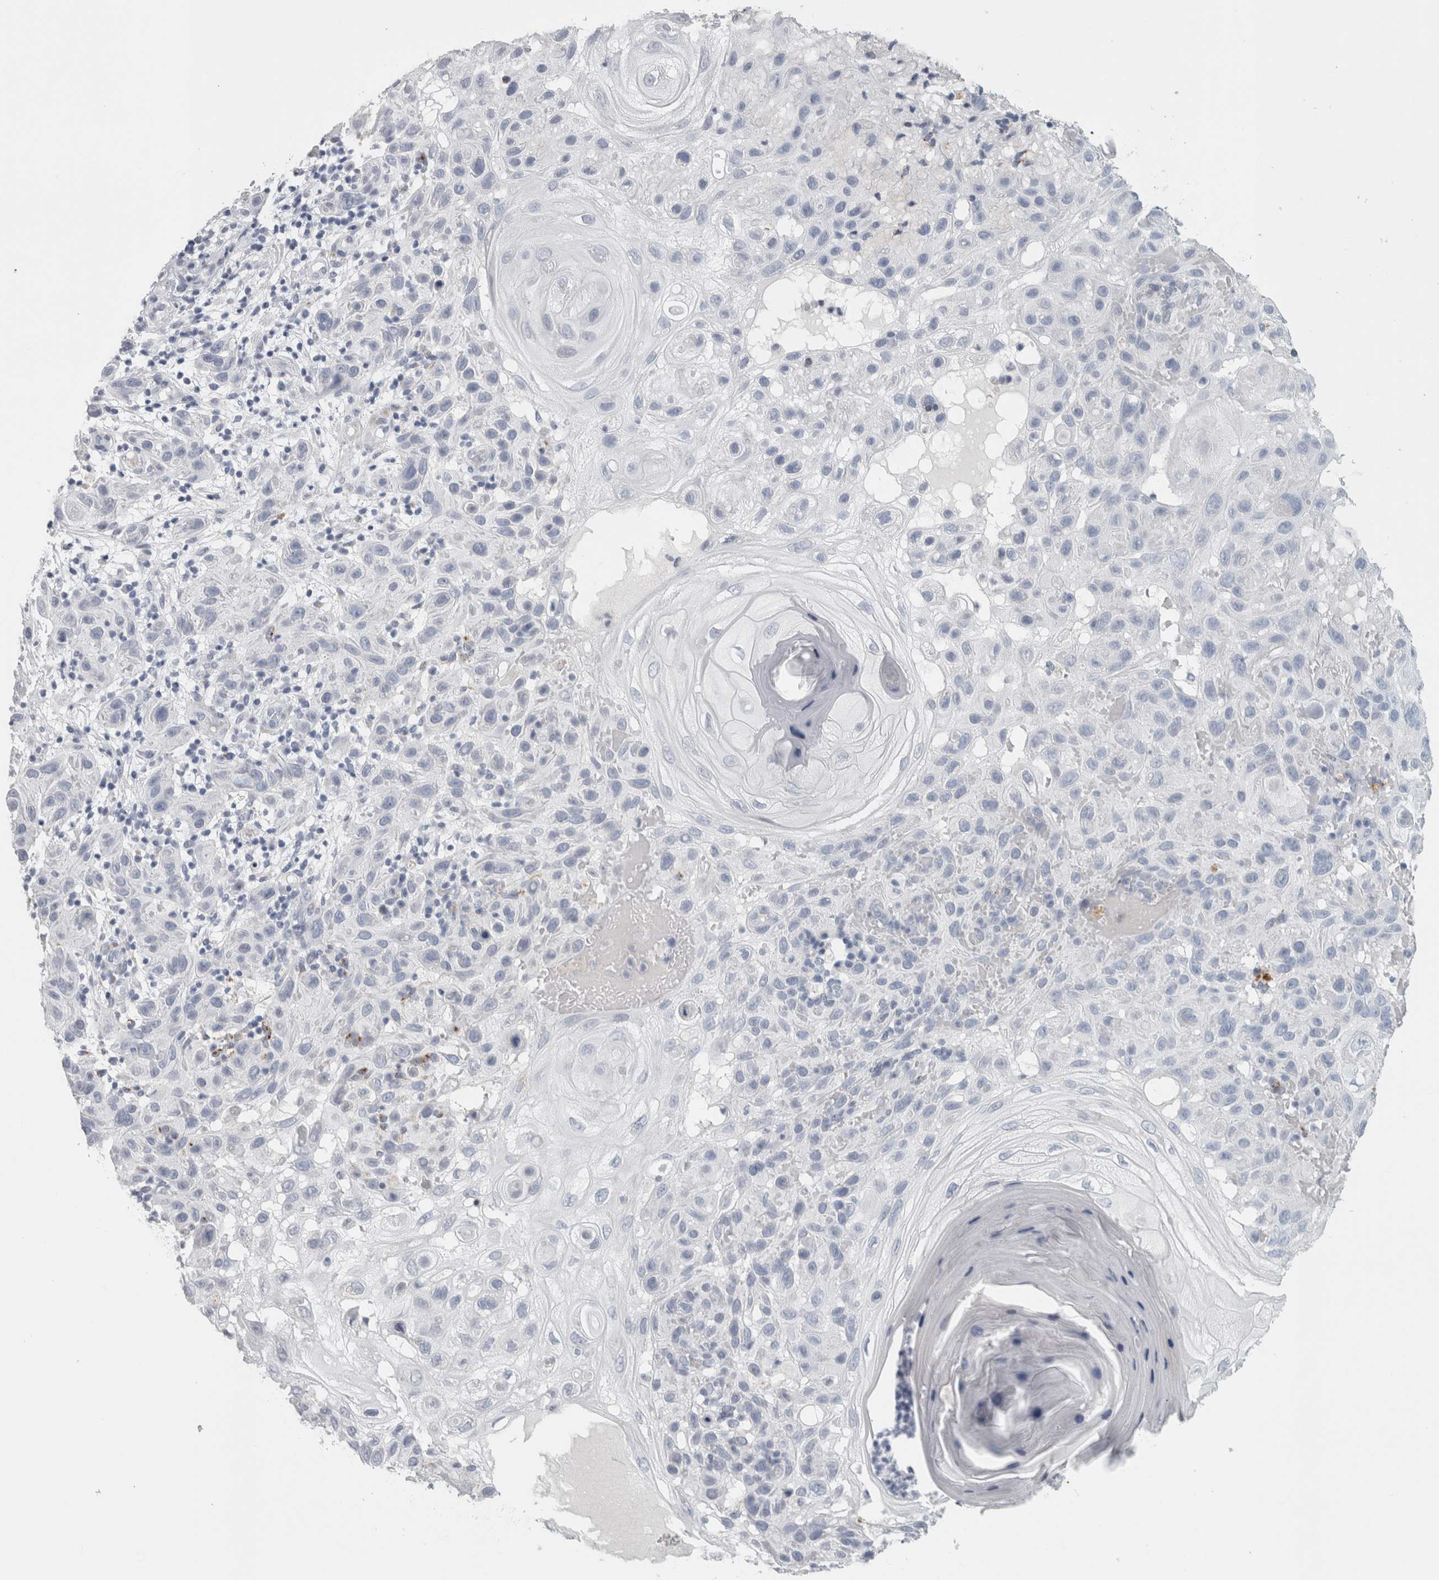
{"staining": {"intensity": "negative", "quantity": "none", "location": "none"}, "tissue": "skin cancer", "cell_type": "Tumor cells", "image_type": "cancer", "snomed": [{"axis": "morphology", "description": "Normal tissue, NOS"}, {"axis": "morphology", "description": "Squamous cell carcinoma, NOS"}, {"axis": "topography", "description": "Skin"}], "caption": "Immunohistochemistry photomicrograph of neoplastic tissue: skin cancer stained with DAB reveals no significant protein expression in tumor cells. (Stains: DAB immunohistochemistry with hematoxylin counter stain, Microscopy: brightfield microscopy at high magnification).", "gene": "CPE", "patient": {"sex": "female", "age": 96}}